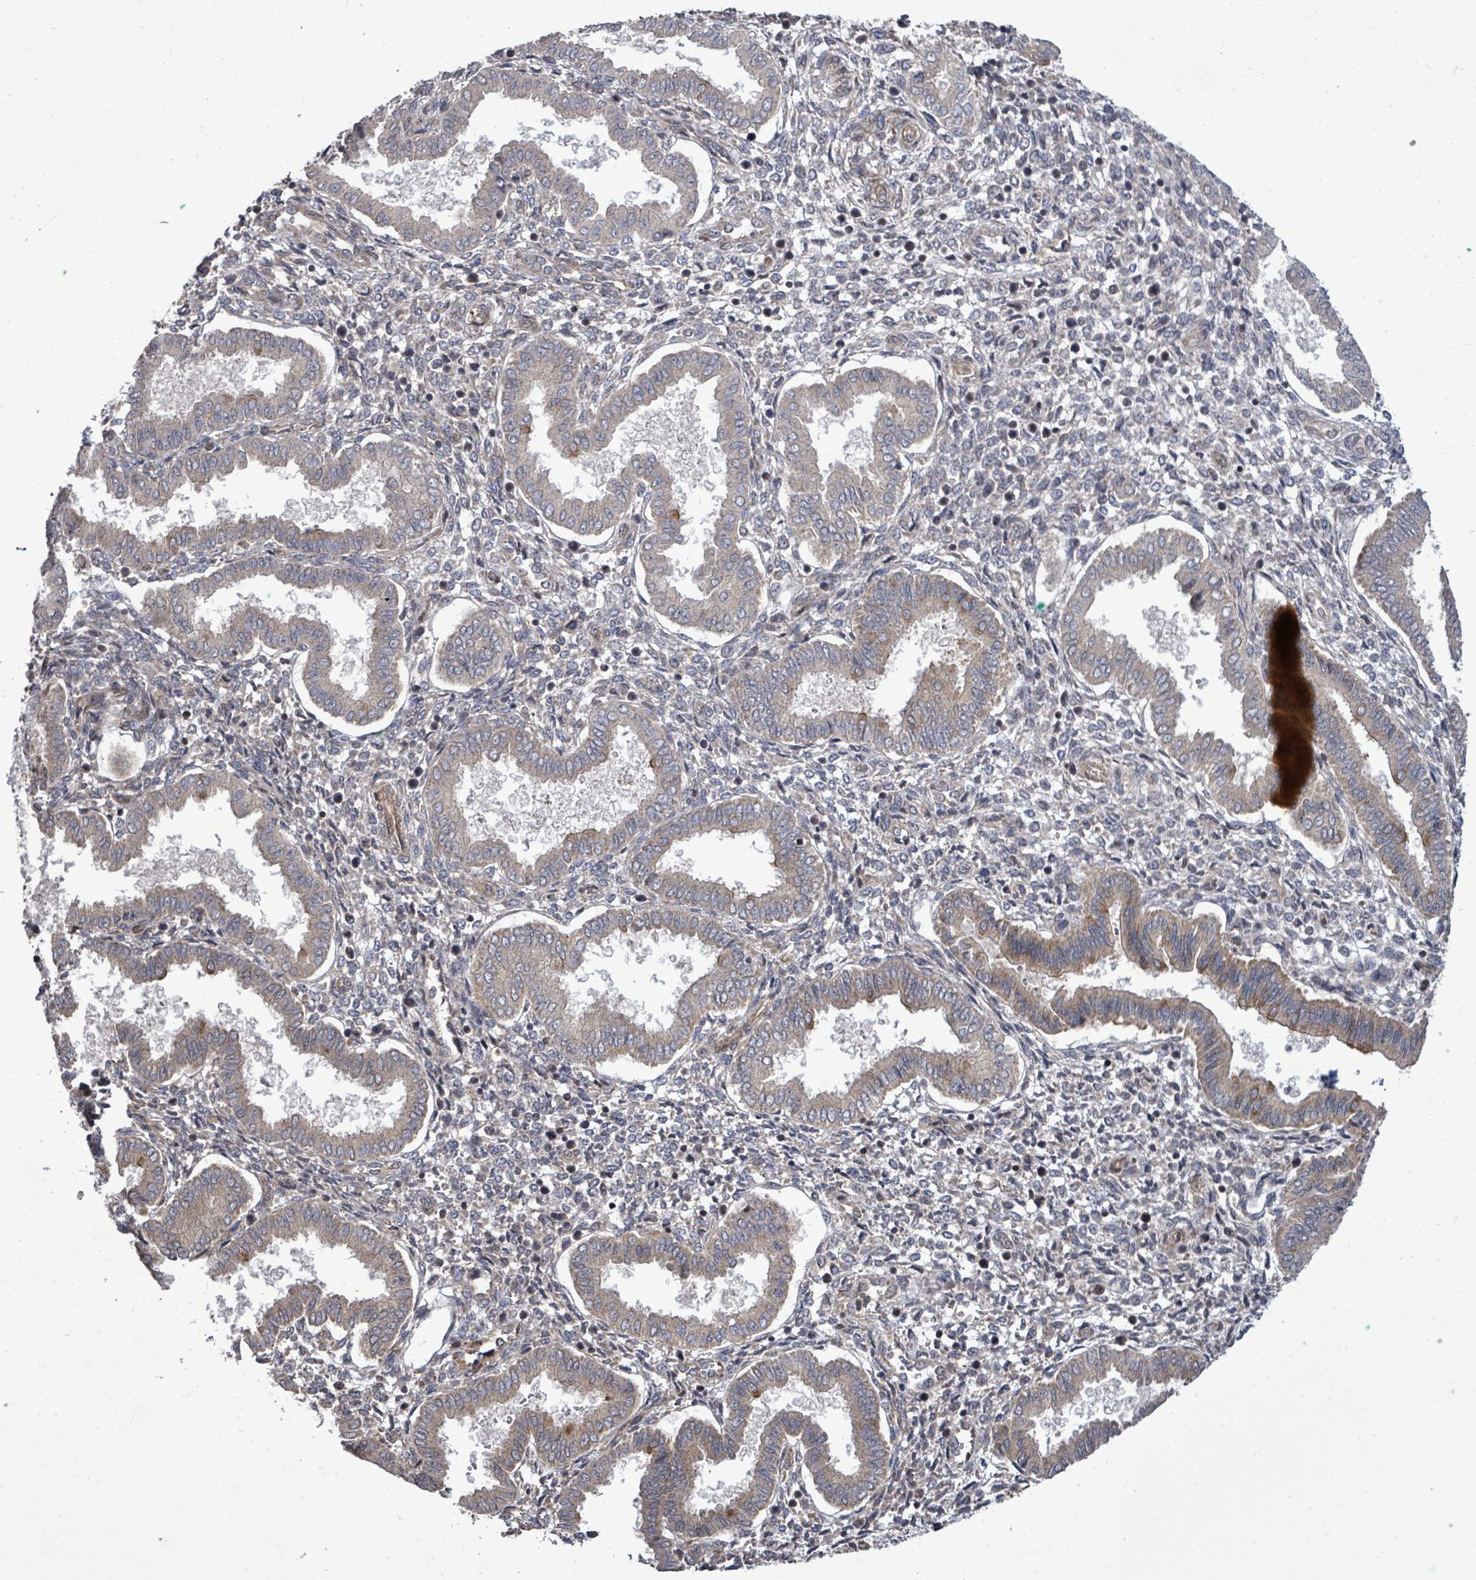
{"staining": {"intensity": "weak", "quantity": "25%-75%", "location": "cytoplasmic/membranous"}, "tissue": "endometrium", "cell_type": "Cells in endometrial stroma", "image_type": "normal", "snomed": [{"axis": "morphology", "description": "Normal tissue, NOS"}, {"axis": "topography", "description": "Endometrium"}], "caption": "A brown stain labels weak cytoplasmic/membranous staining of a protein in cells in endometrial stroma of unremarkable human endometrium. (DAB (3,3'-diaminobenzidine) = brown stain, brightfield microscopy at high magnification).", "gene": "KRTAP27", "patient": {"sex": "female", "age": 24}}